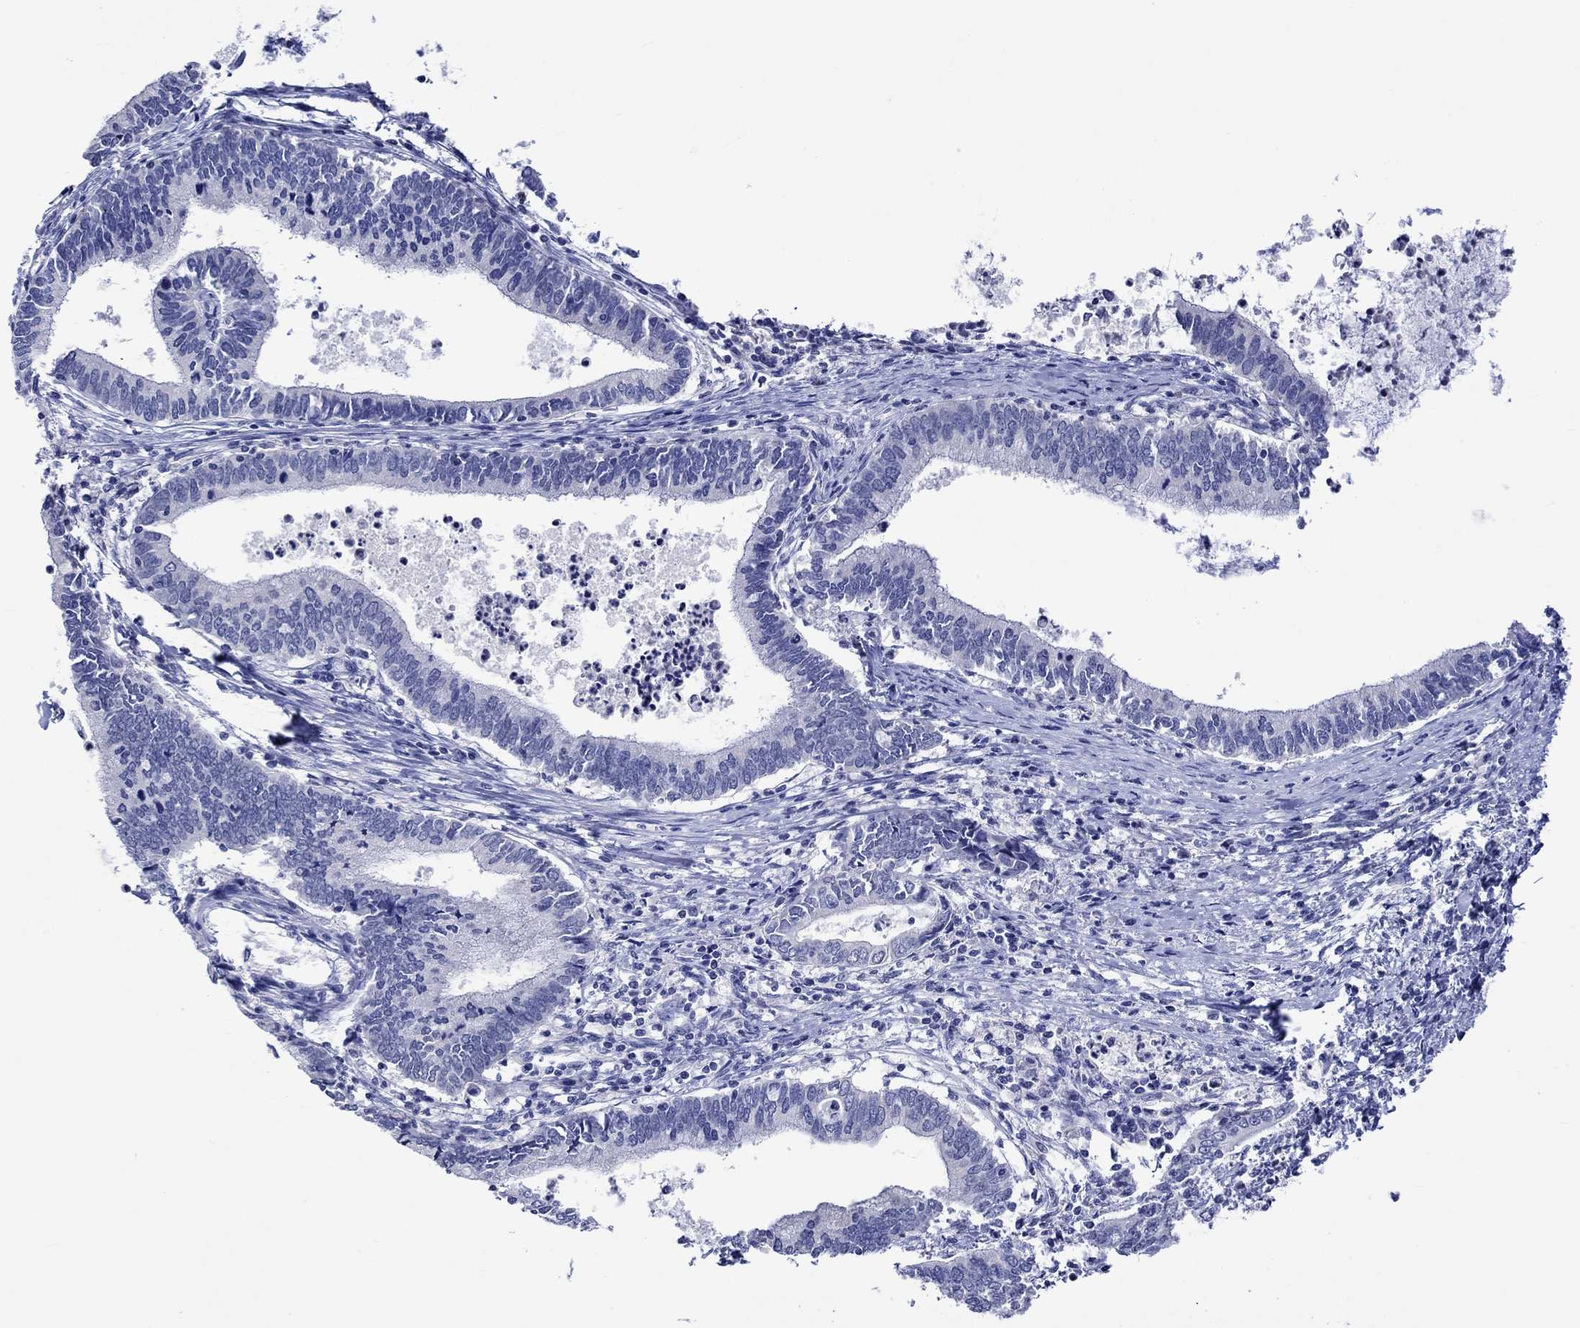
{"staining": {"intensity": "negative", "quantity": "none", "location": "none"}, "tissue": "cervical cancer", "cell_type": "Tumor cells", "image_type": "cancer", "snomed": [{"axis": "morphology", "description": "Adenocarcinoma, NOS"}, {"axis": "topography", "description": "Cervix"}], "caption": "Immunohistochemistry image of cervical adenocarcinoma stained for a protein (brown), which demonstrates no expression in tumor cells.", "gene": "KLHL35", "patient": {"sex": "female", "age": 42}}